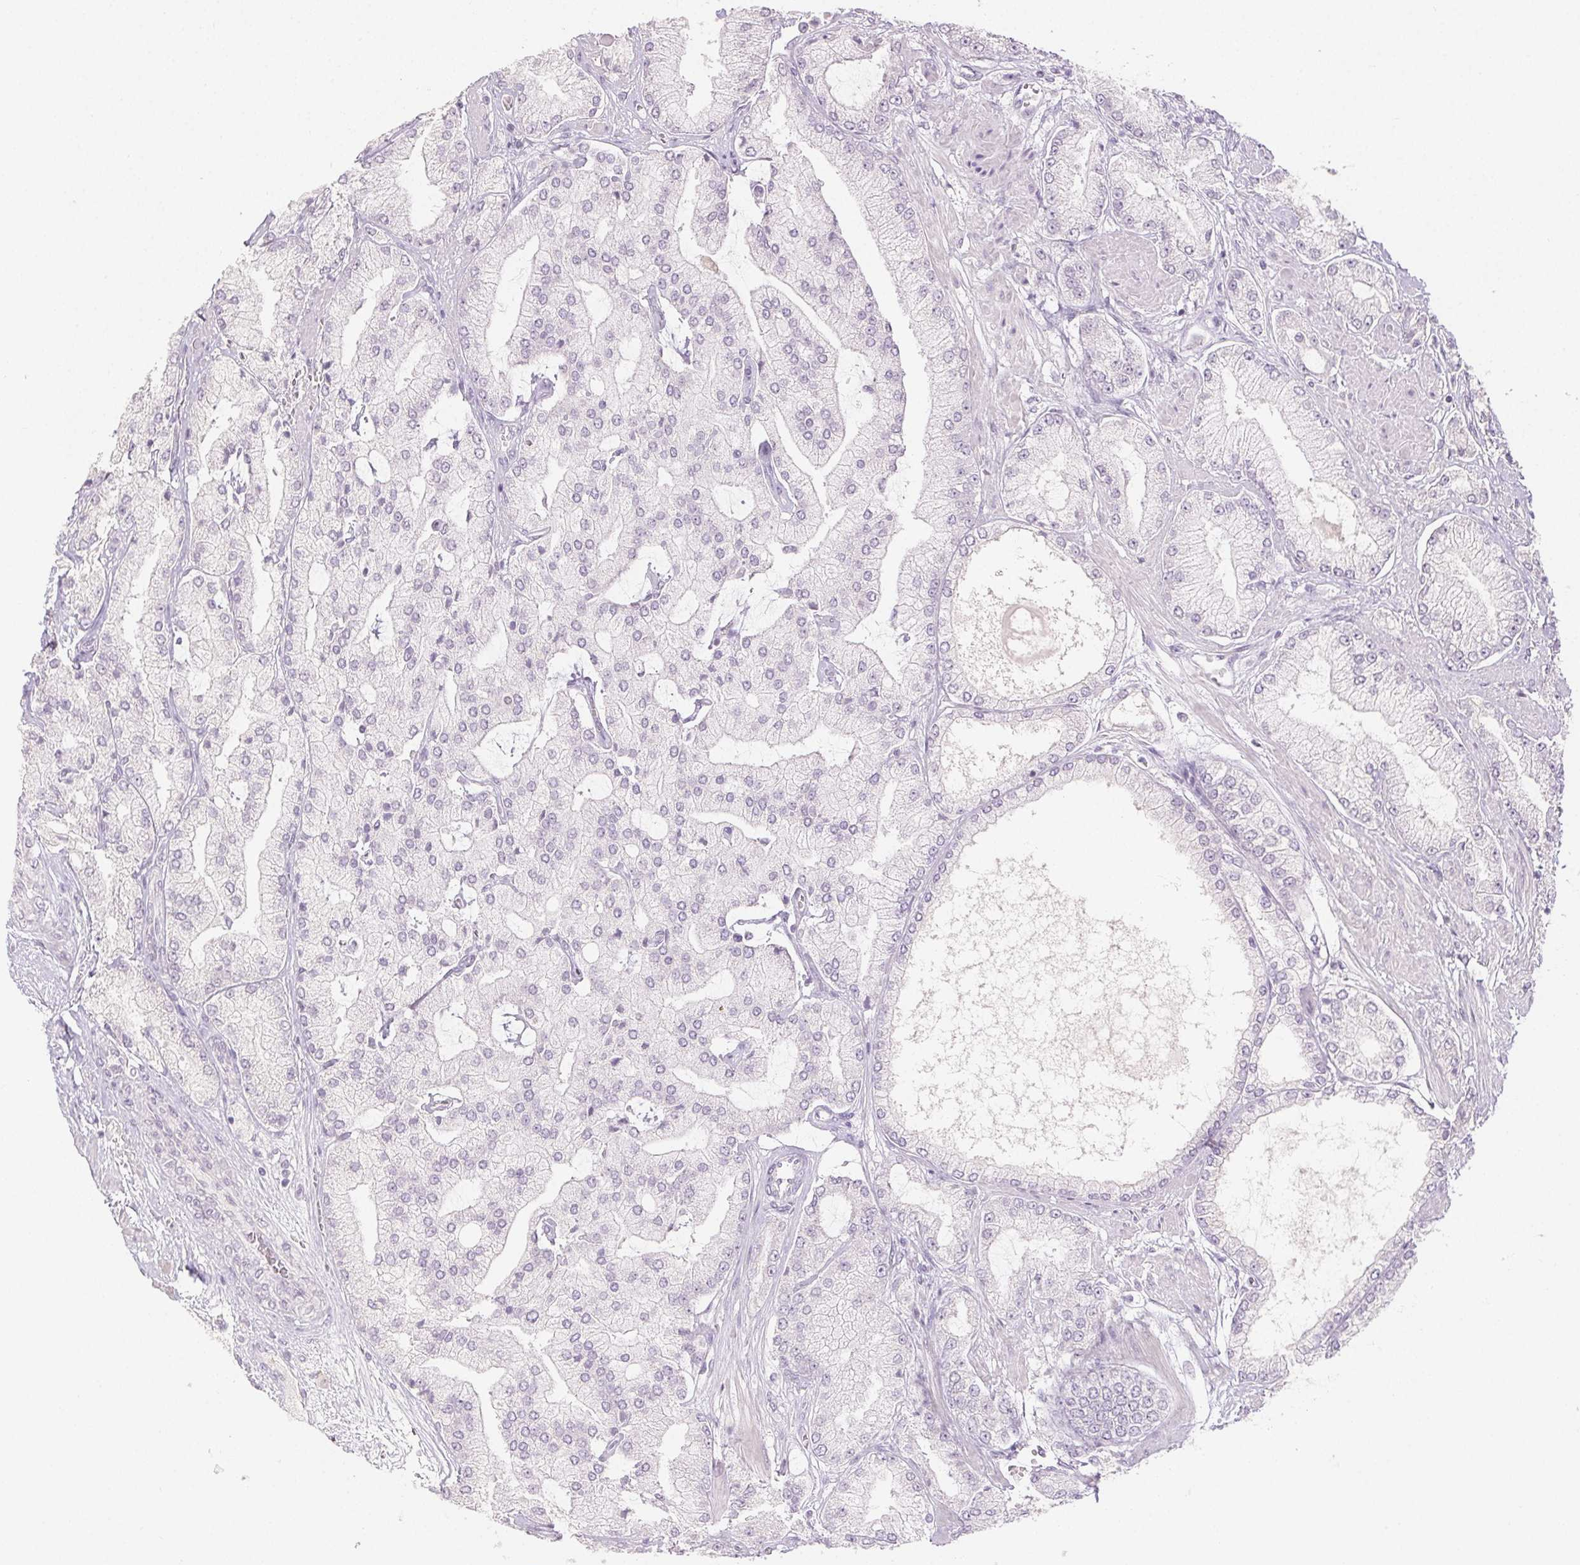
{"staining": {"intensity": "negative", "quantity": "none", "location": "none"}, "tissue": "prostate cancer", "cell_type": "Tumor cells", "image_type": "cancer", "snomed": [{"axis": "morphology", "description": "Adenocarcinoma, High grade"}, {"axis": "topography", "description": "Prostate"}], "caption": "A high-resolution histopathology image shows immunohistochemistry (IHC) staining of prostate high-grade adenocarcinoma, which demonstrates no significant staining in tumor cells.", "gene": "PI3", "patient": {"sex": "male", "age": 68}}